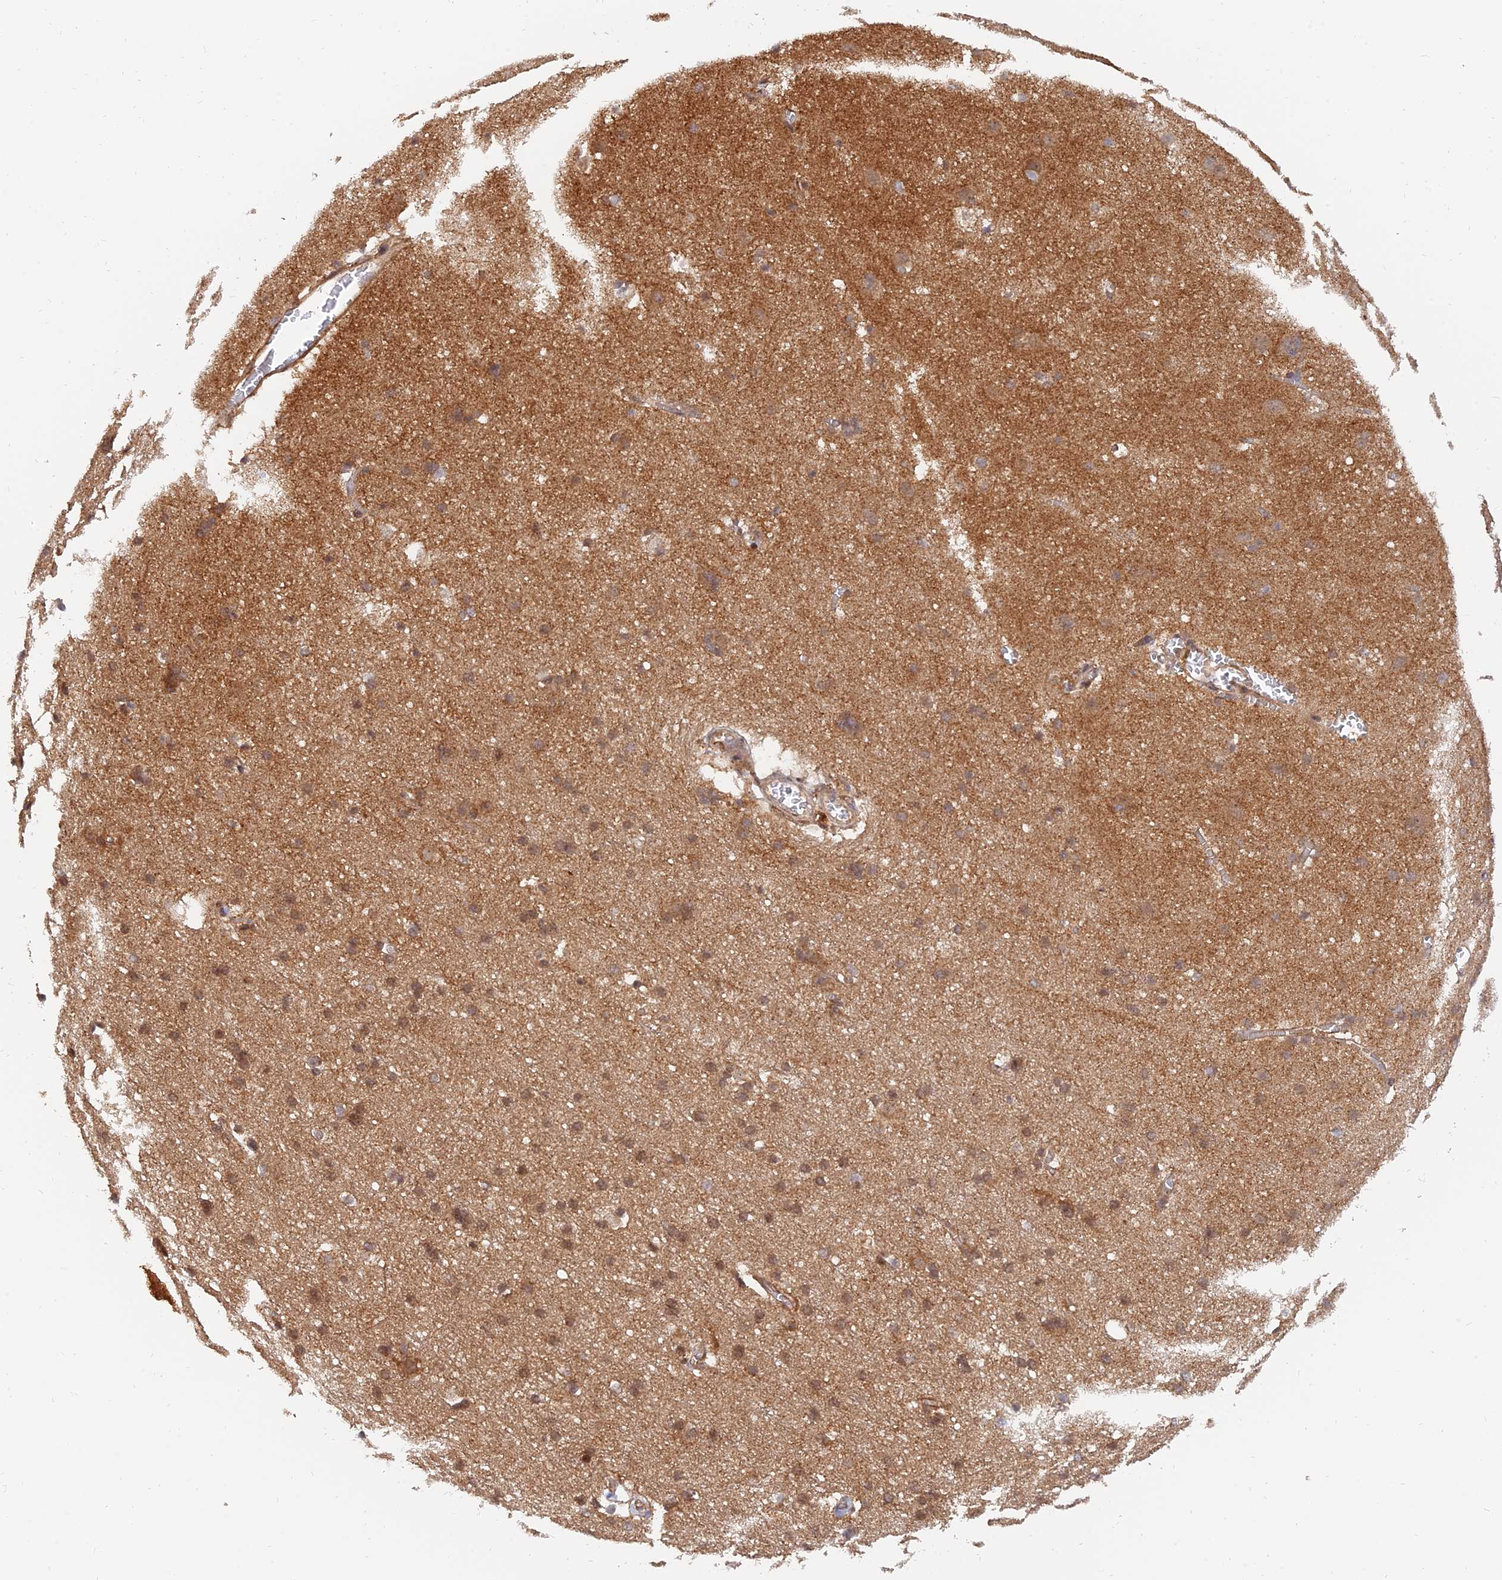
{"staining": {"intensity": "weak", "quantity": ">75%", "location": "cytoplasmic/membranous"}, "tissue": "cerebral cortex", "cell_type": "Endothelial cells", "image_type": "normal", "snomed": [{"axis": "morphology", "description": "Normal tissue, NOS"}, {"axis": "topography", "description": "Cerebral cortex"}], "caption": "Normal cerebral cortex demonstrates weak cytoplasmic/membranous positivity in approximately >75% of endothelial cells, visualized by immunohistochemistry. Nuclei are stained in blue.", "gene": "WDR41", "patient": {"sex": "male", "age": 54}}